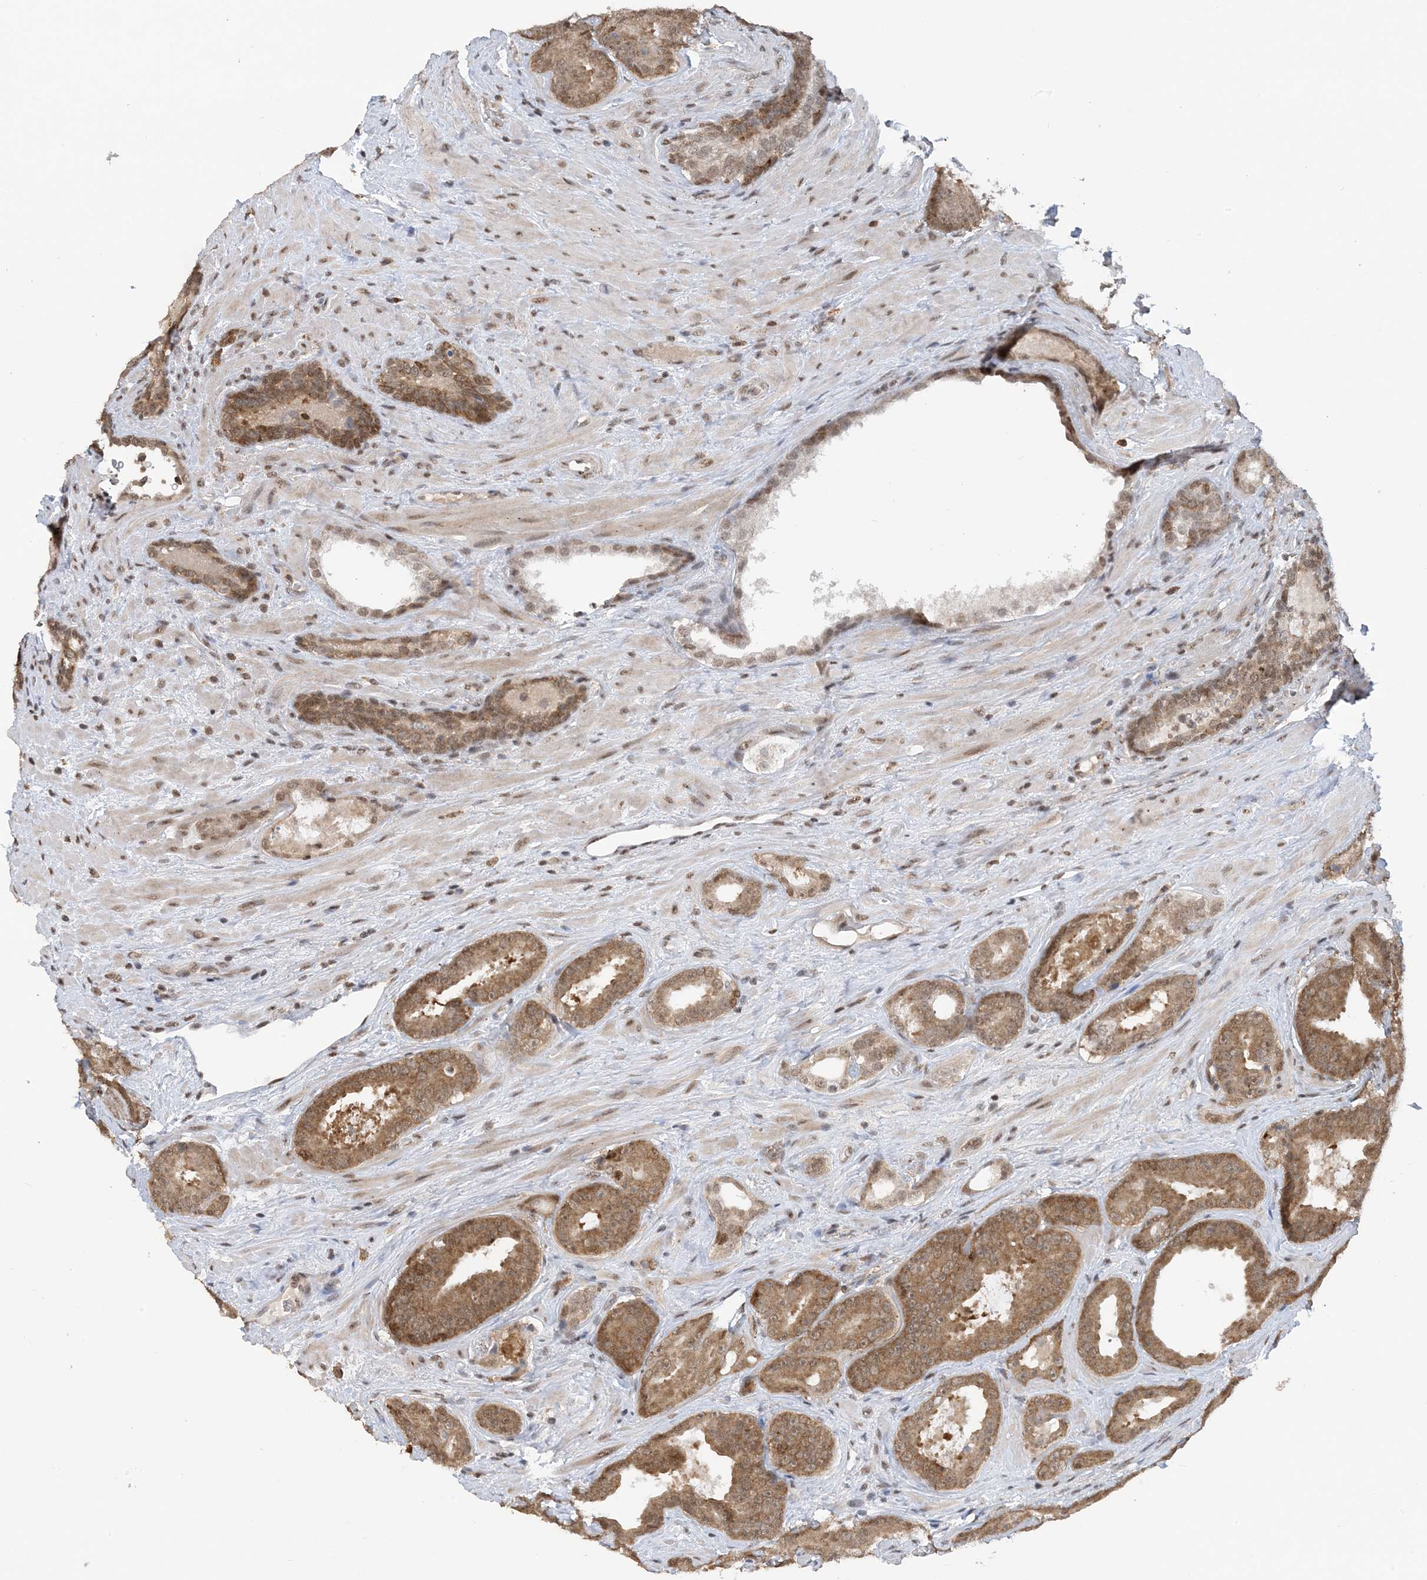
{"staining": {"intensity": "moderate", "quantity": ">75%", "location": "cytoplasmic/membranous"}, "tissue": "prostate cancer", "cell_type": "Tumor cells", "image_type": "cancer", "snomed": [{"axis": "morphology", "description": "Adenocarcinoma, High grade"}, {"axis": "topography", "description": "Prostate"}], "caption": "Prostate cancer (high-grade adenocarcinoma) stained with IHC displays moderate cytoplasmic/membranous positivity in about >75% of tumor cells.", "gene": "ACYP2", "patient": {"sex": "male", "age": 66}}